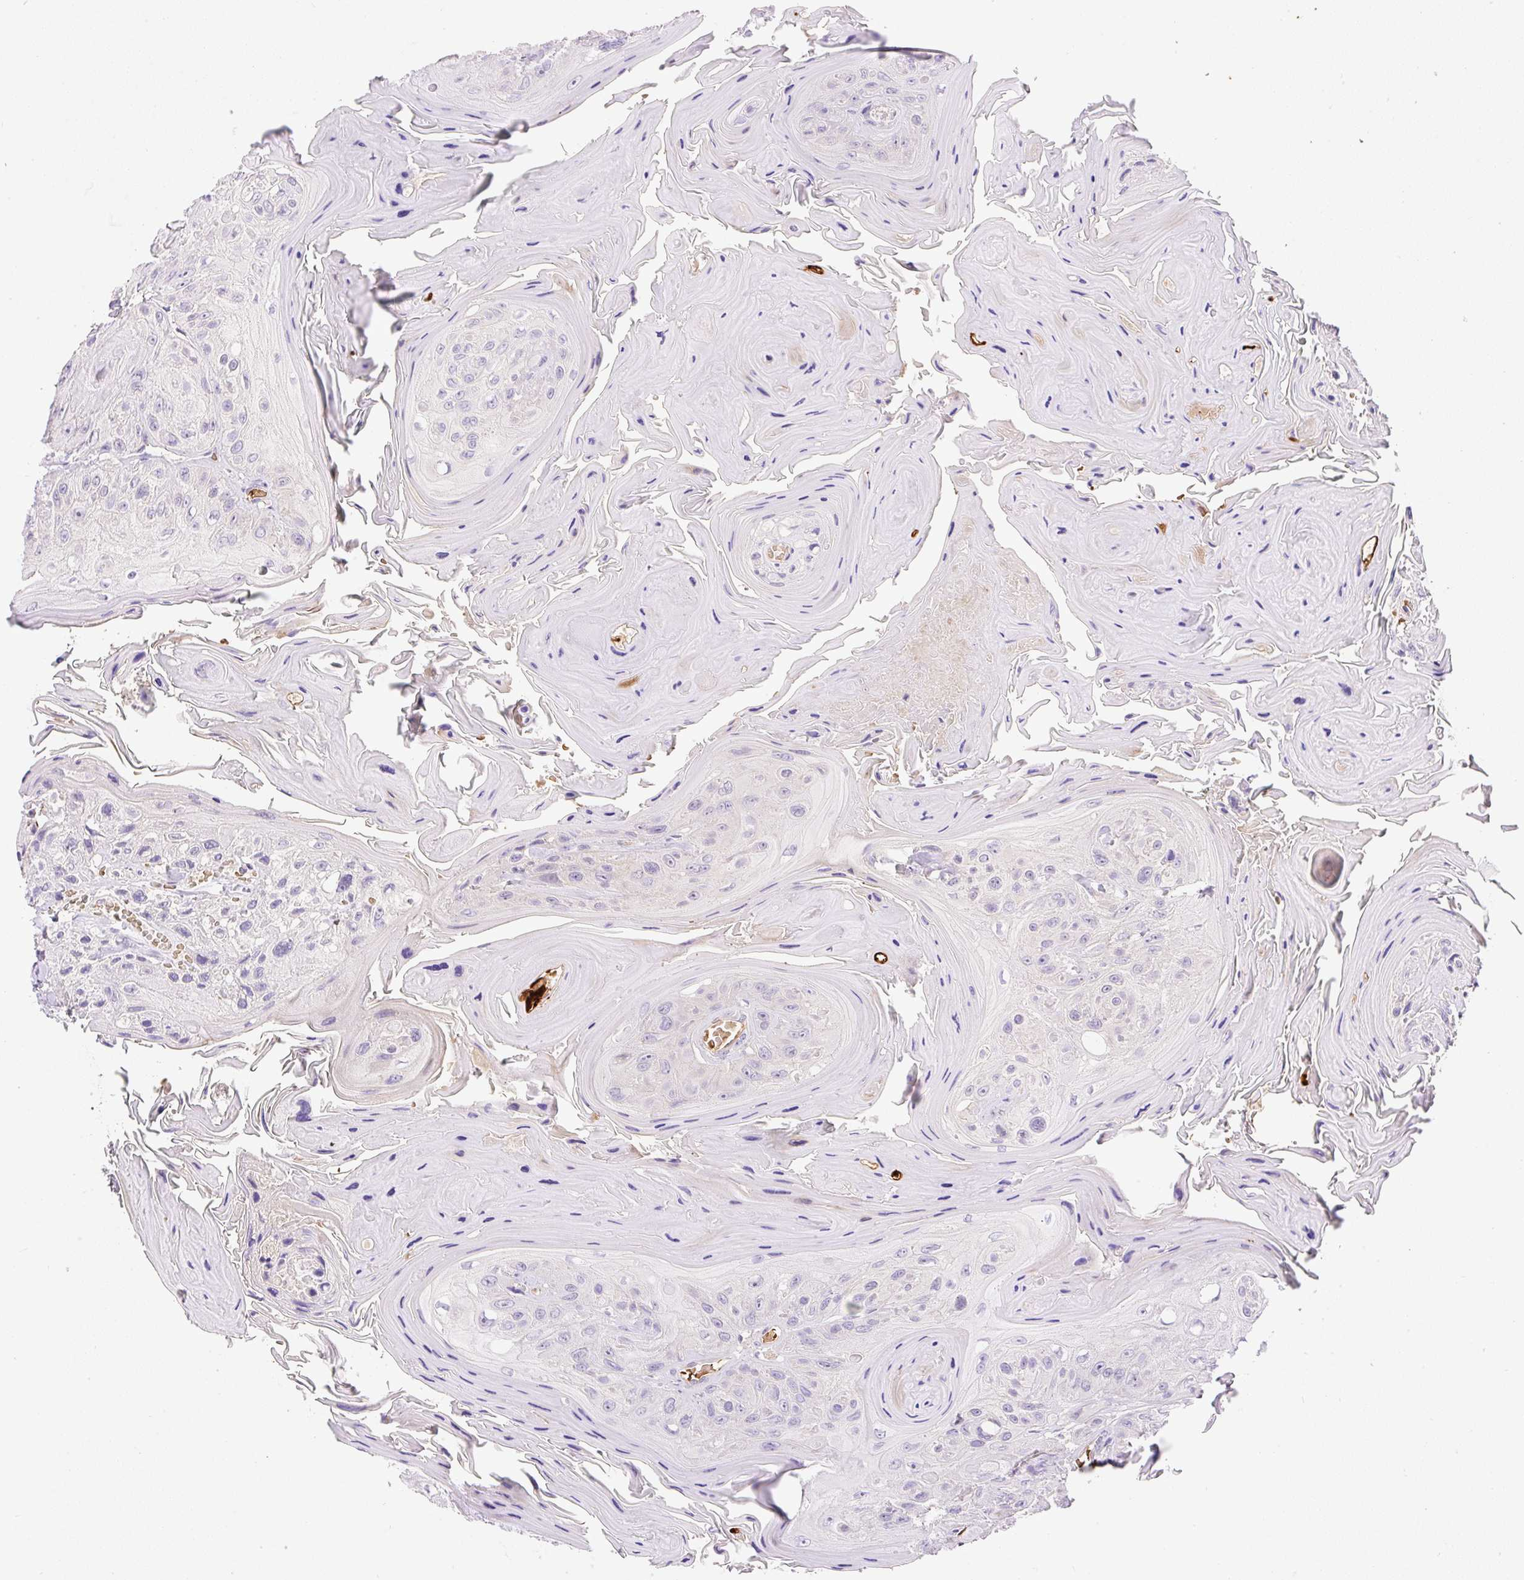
{"staining": {"intensity": "negative", "quantity": "none", "location": "none"}, "tissue": "head and neck cancer", "cell_type": "Tumor cells", "image_type": "cancer", "snomed": [{"axis": "morphology", "description": "Squamous cell carcinoma, NOS"}, {"axis": "topography", "description": "Head-Neck"}], "caption": "High magnification brightfield microscopy of squamous cell carcinoma (head and neck) stained with DAB (3,3'-diaminobenzidine) (brown) and counterstained with hematoxylin (blue): tumor cells show no significant positivity.", "gene": "LHFPL5", "patient": {"sex": "female", "age": 59}}